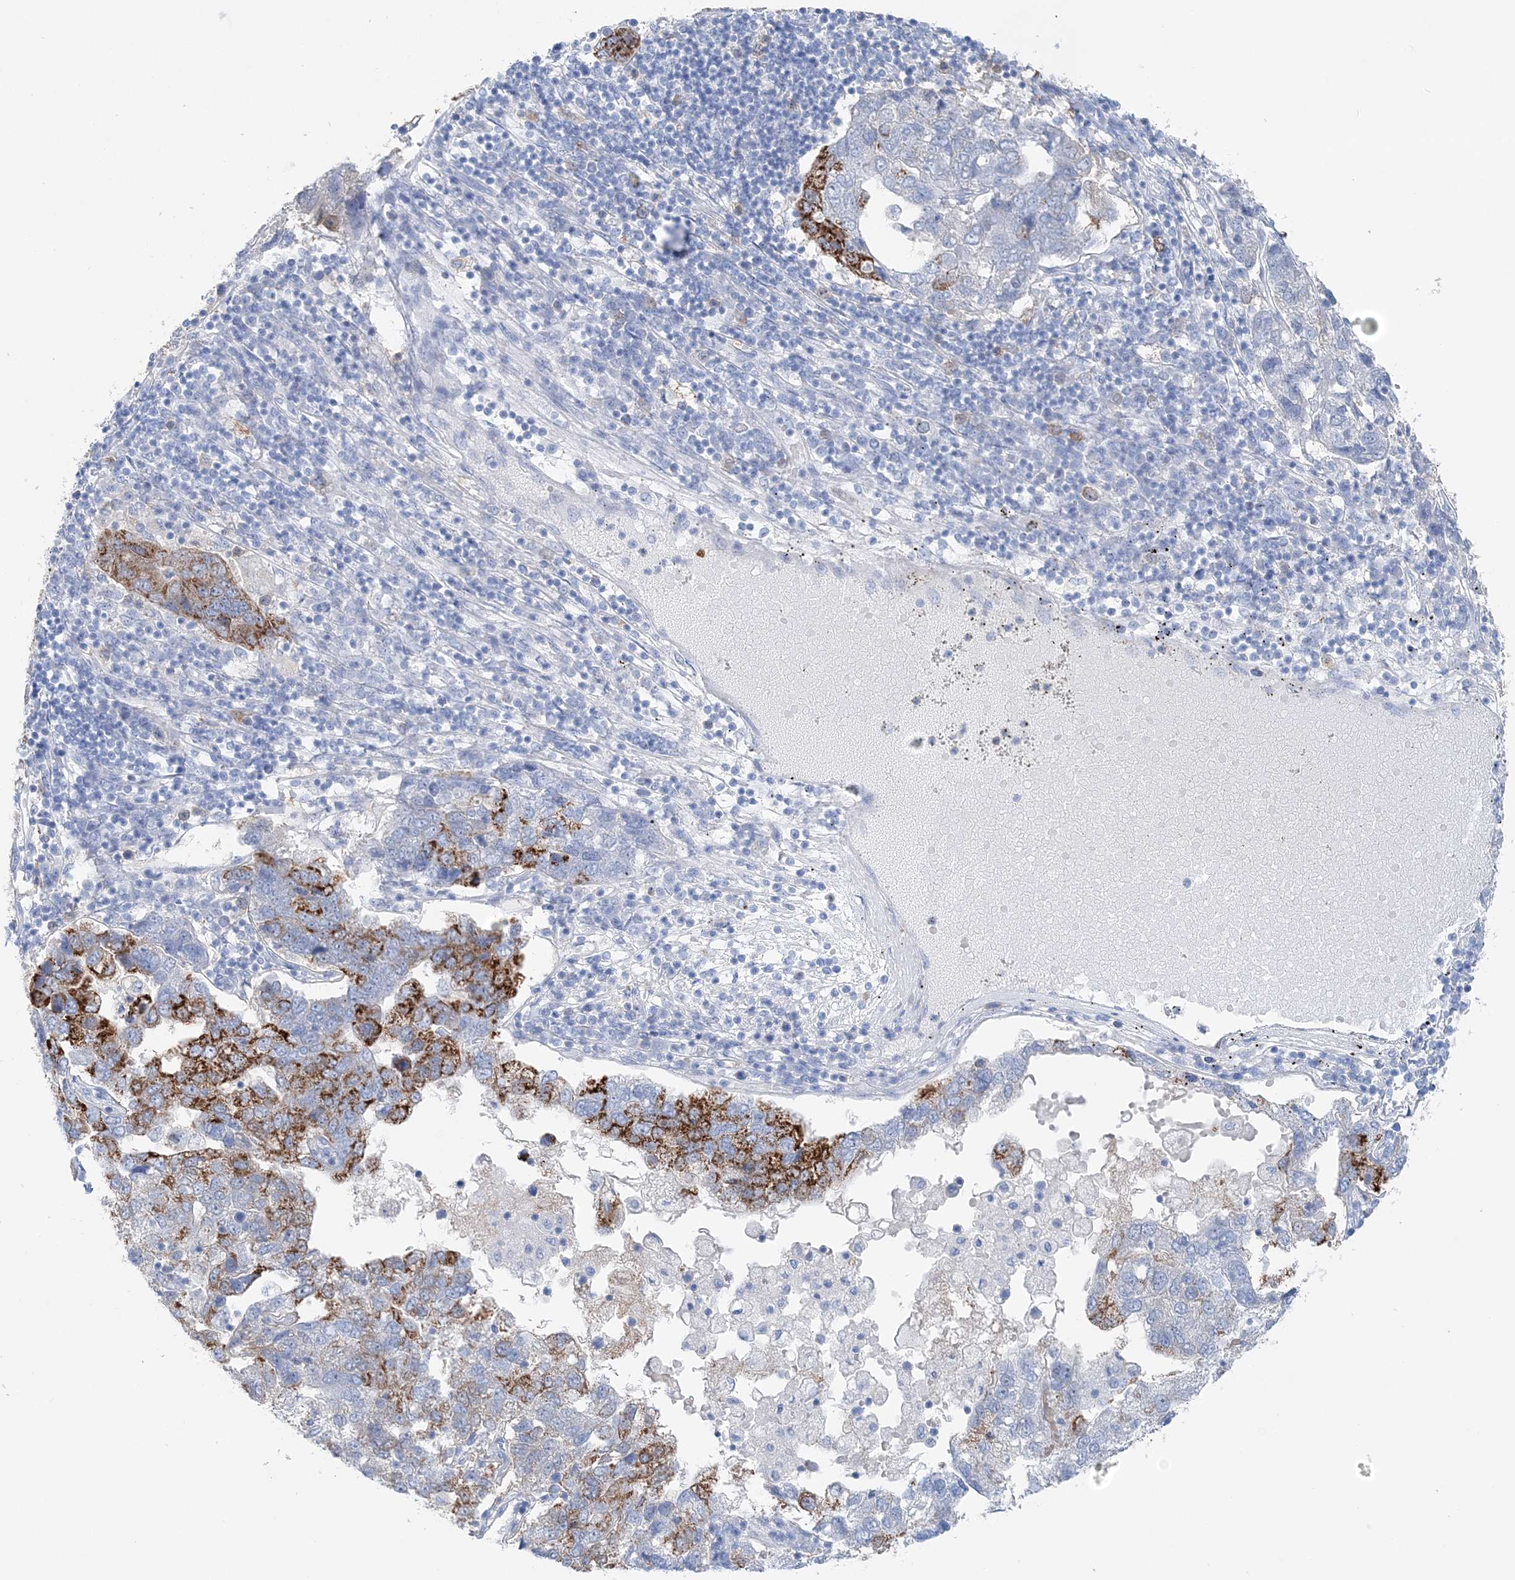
{"staining": {"intensity": "strong", "quantity": "25%-75%", "location": "cytoplasmic/membranous"}, "tissue": "pancreatic cancer", "cell_type": "Tumor cells", "image_type": "cancer", "snomed": [{"axis": "morphology", "description": "Adenocarcinoma, NOS"}, {"axis": "topography", "description": "Pancreas"}], "caption": "Immunohistochemistry (IHC) photomicrograph of adenocarcinoma (pancreatic) stained for a protein (brown), which shows high levels of strong cytoplasmic/membranous expression in approximately 25%-75% of tumor cells.", "gene": "HMGCS1", "patient": {"sex": "female", "age": 61}}